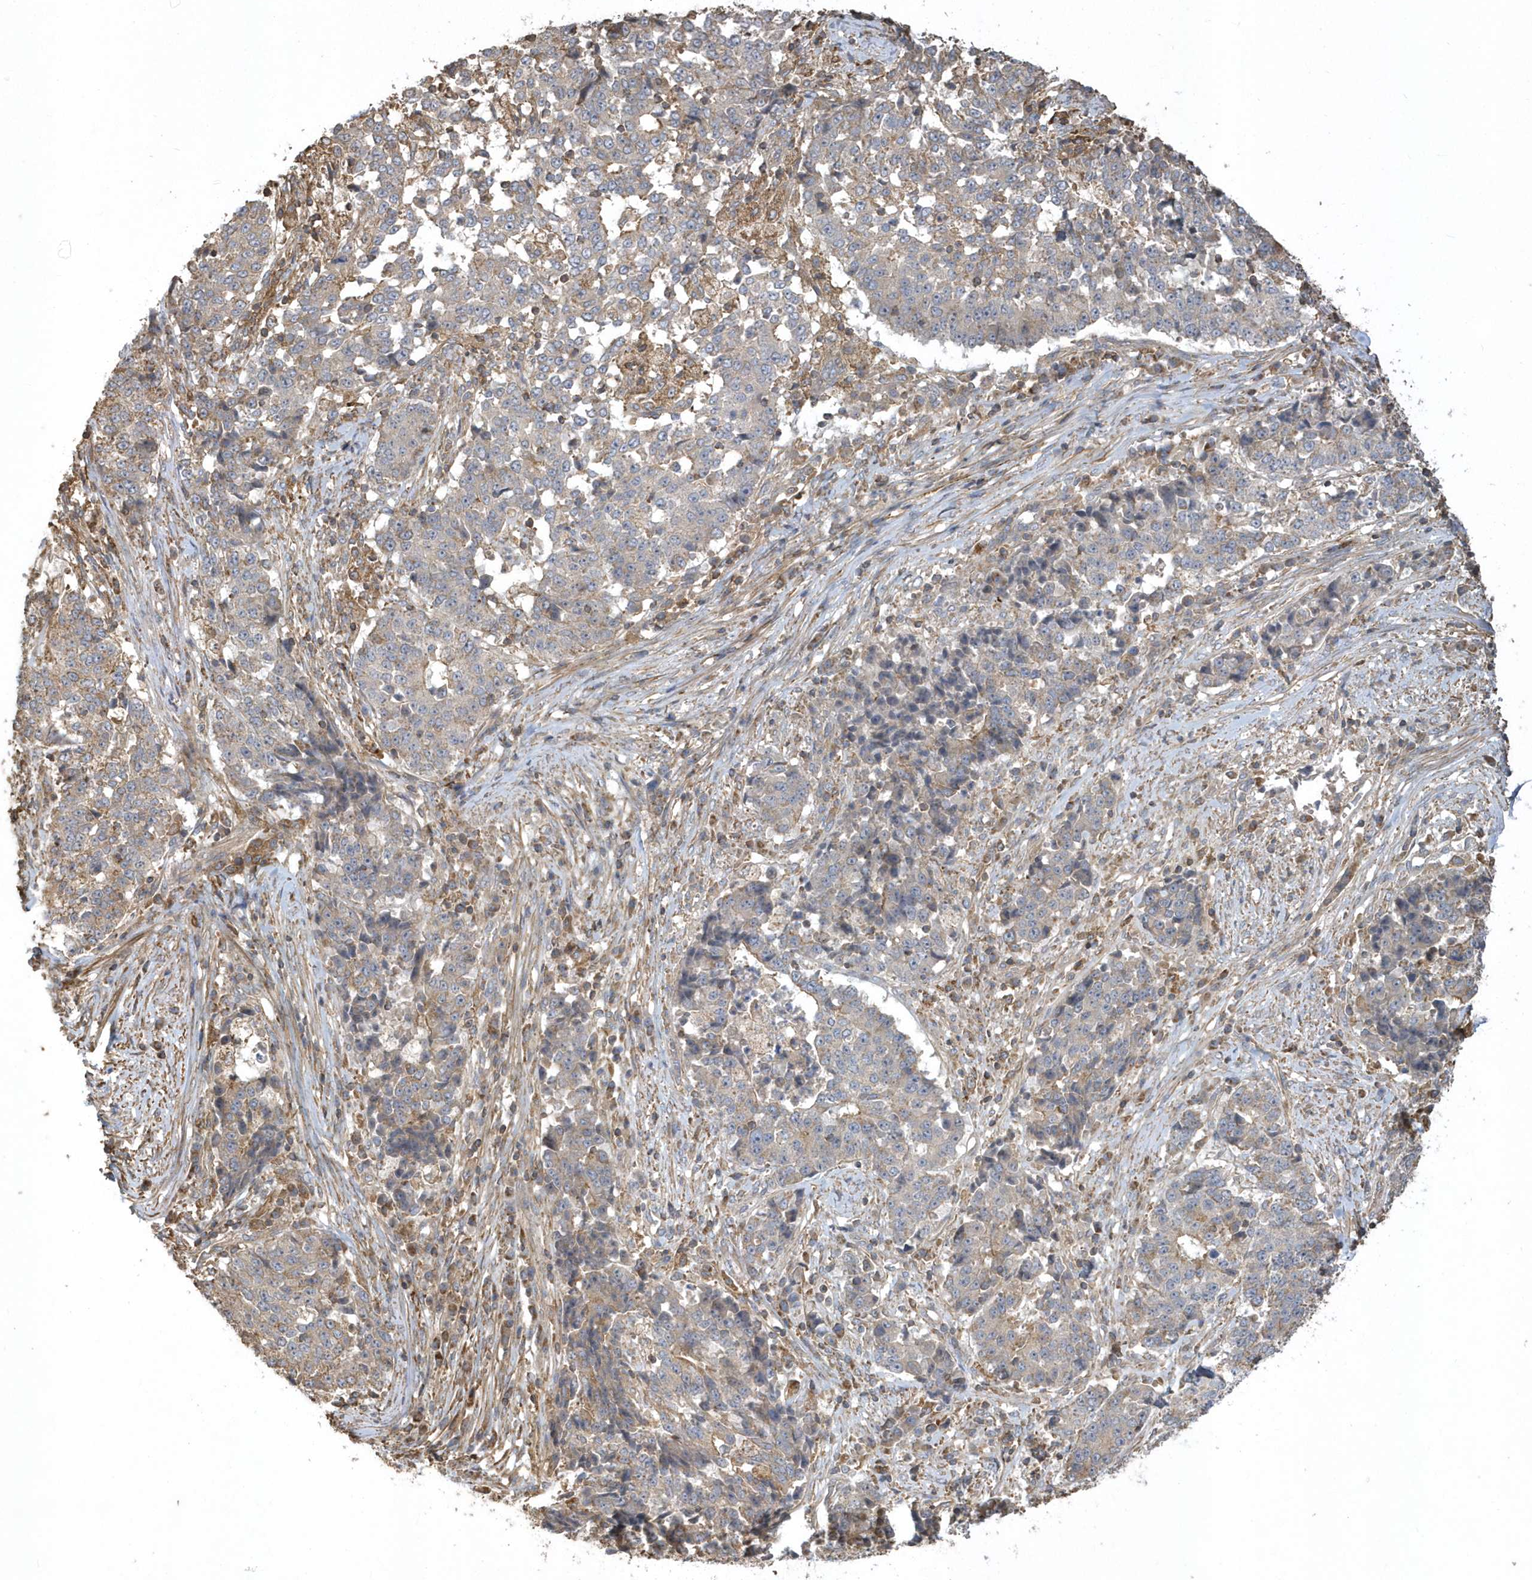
{"staining": {"intensity": "negative", "quantity": "none", "location": "none"}, "tissue": "stomach cancer", "cell_type": "Tumor cells", "image_type": "cancer", "snomed": [{"axis": "morphology", "description": "Adenocarcinoma, NOS"}, {"axis": "topography", "description": "Stomach"}], "caption": "A photomicrograph of adenocarcinoma (stomach) stained for a protein exhibits no brown staining in tumor cells. Brightfield microscopy of immunohistochemistry (IHC) stained with DAB (brown) and hematoxylin (blue), captured at high magnification.", "gene": "SENP8", "patient": {"sex": "male", "age": 59}}